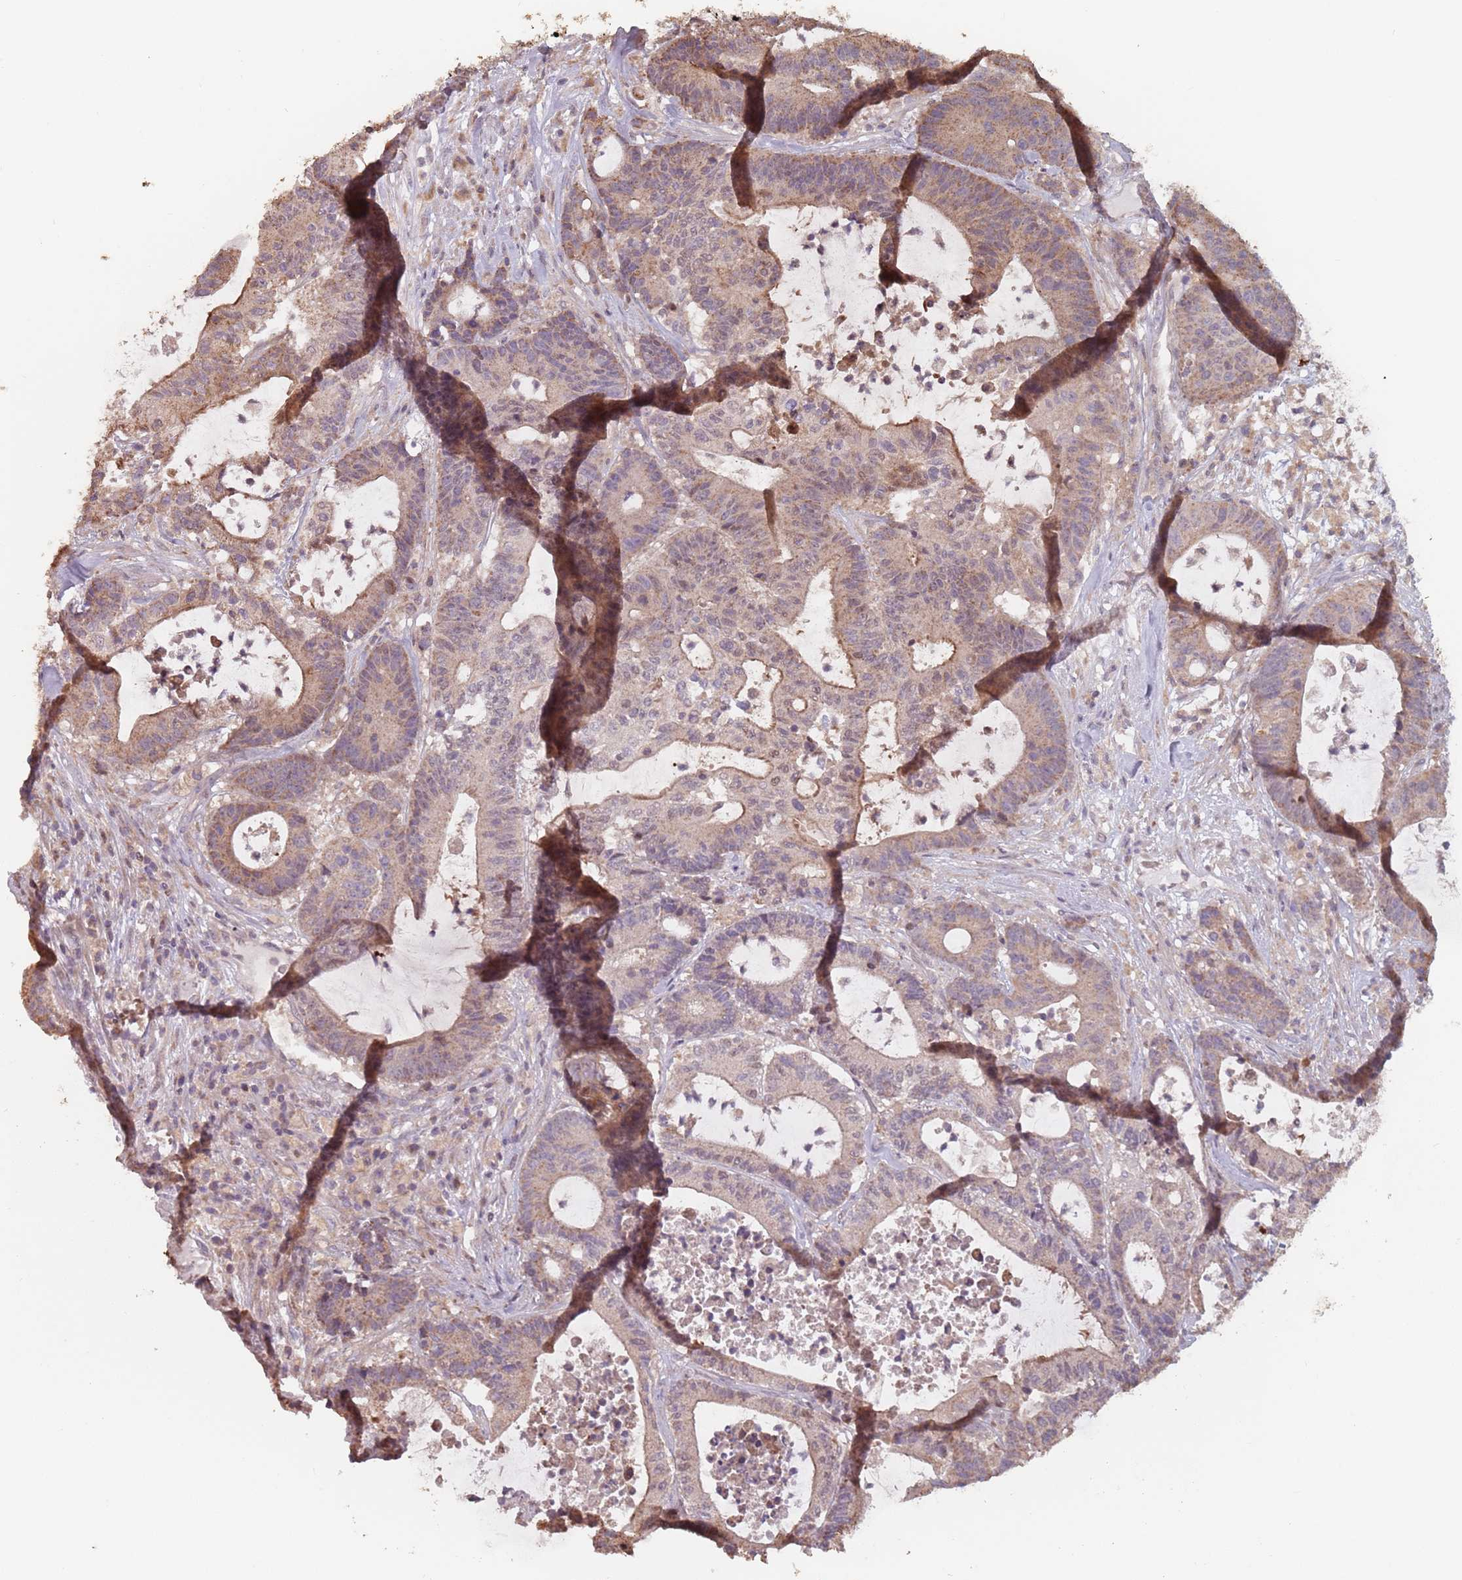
{"staining": {"intensity": "moderate", "quantity": "25%-75%", "location": "cytoplasmic/membranous"}, "tissue": "colorectal cancer", "cell_type": "Tumor cells", "image_type": "cancer", "snomed": [{"axis": "morphology", "description": "Adenocarcinoma, NOS"}, {"axis": "topography", "description": "Colon"}], "caption": "Brown immunohistochemical staining in colorectal cancer (adenocarcinoma) exhibits moderate cytoplasmic/membranous expression in approximately 25%-75% of tumor cells. (brown staining indicates protein expression, while blue staining denotes nuclei).", "gene": "VPS52", "patient": {"sex": "female", "age": 84}}